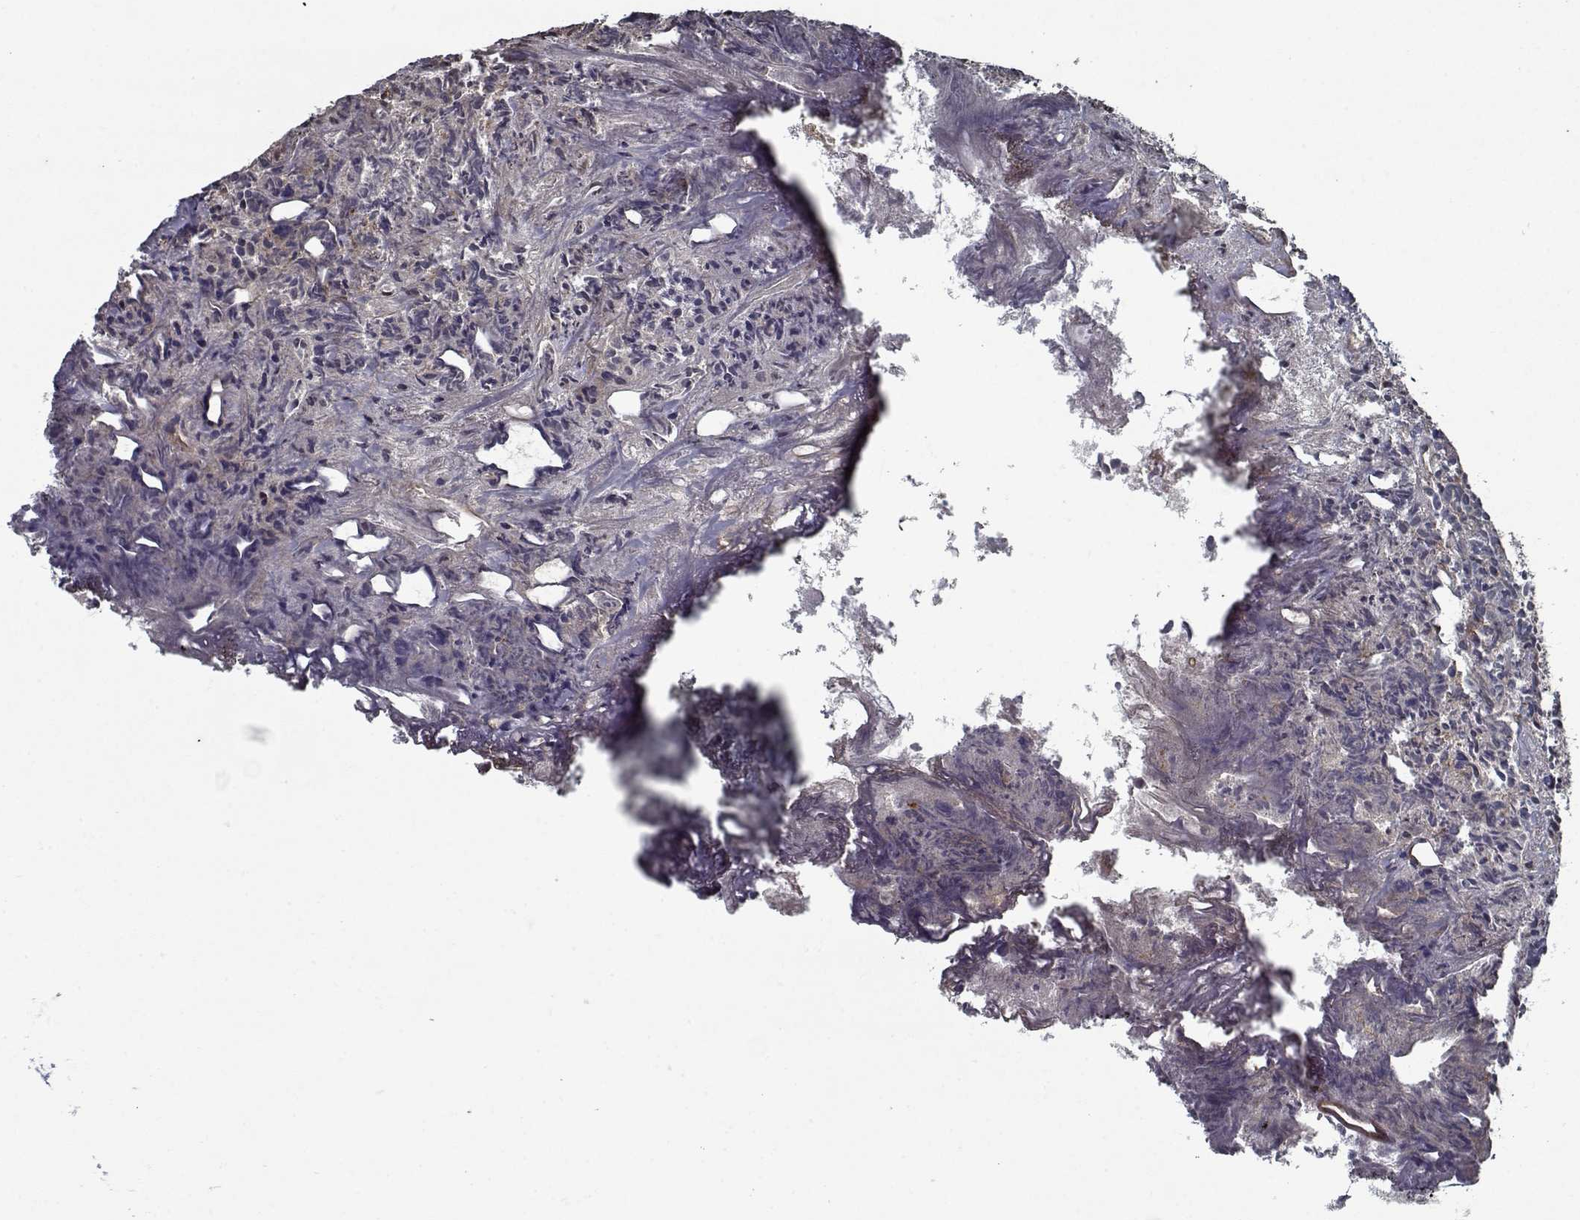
{"staining": {"intensity": "negative", "quantity": "none", "location": "none"}, "tissue": "prostate cancer", "cell_type": "Tumor cells", "image_type": "cancer", "snomed": [{"axis": "morphology", "description": "Adenocarcinoma, High grade"}, {"axis": "topography", "description": "Prostate"}], "caption": "Immunohistochemical staining of human prostate cancer (high-grade adenocarcinoma) demonstrates no significant positivity in tumor cells.", "gene": "NLK", "patient": {"sex": "male", "age": 58}}